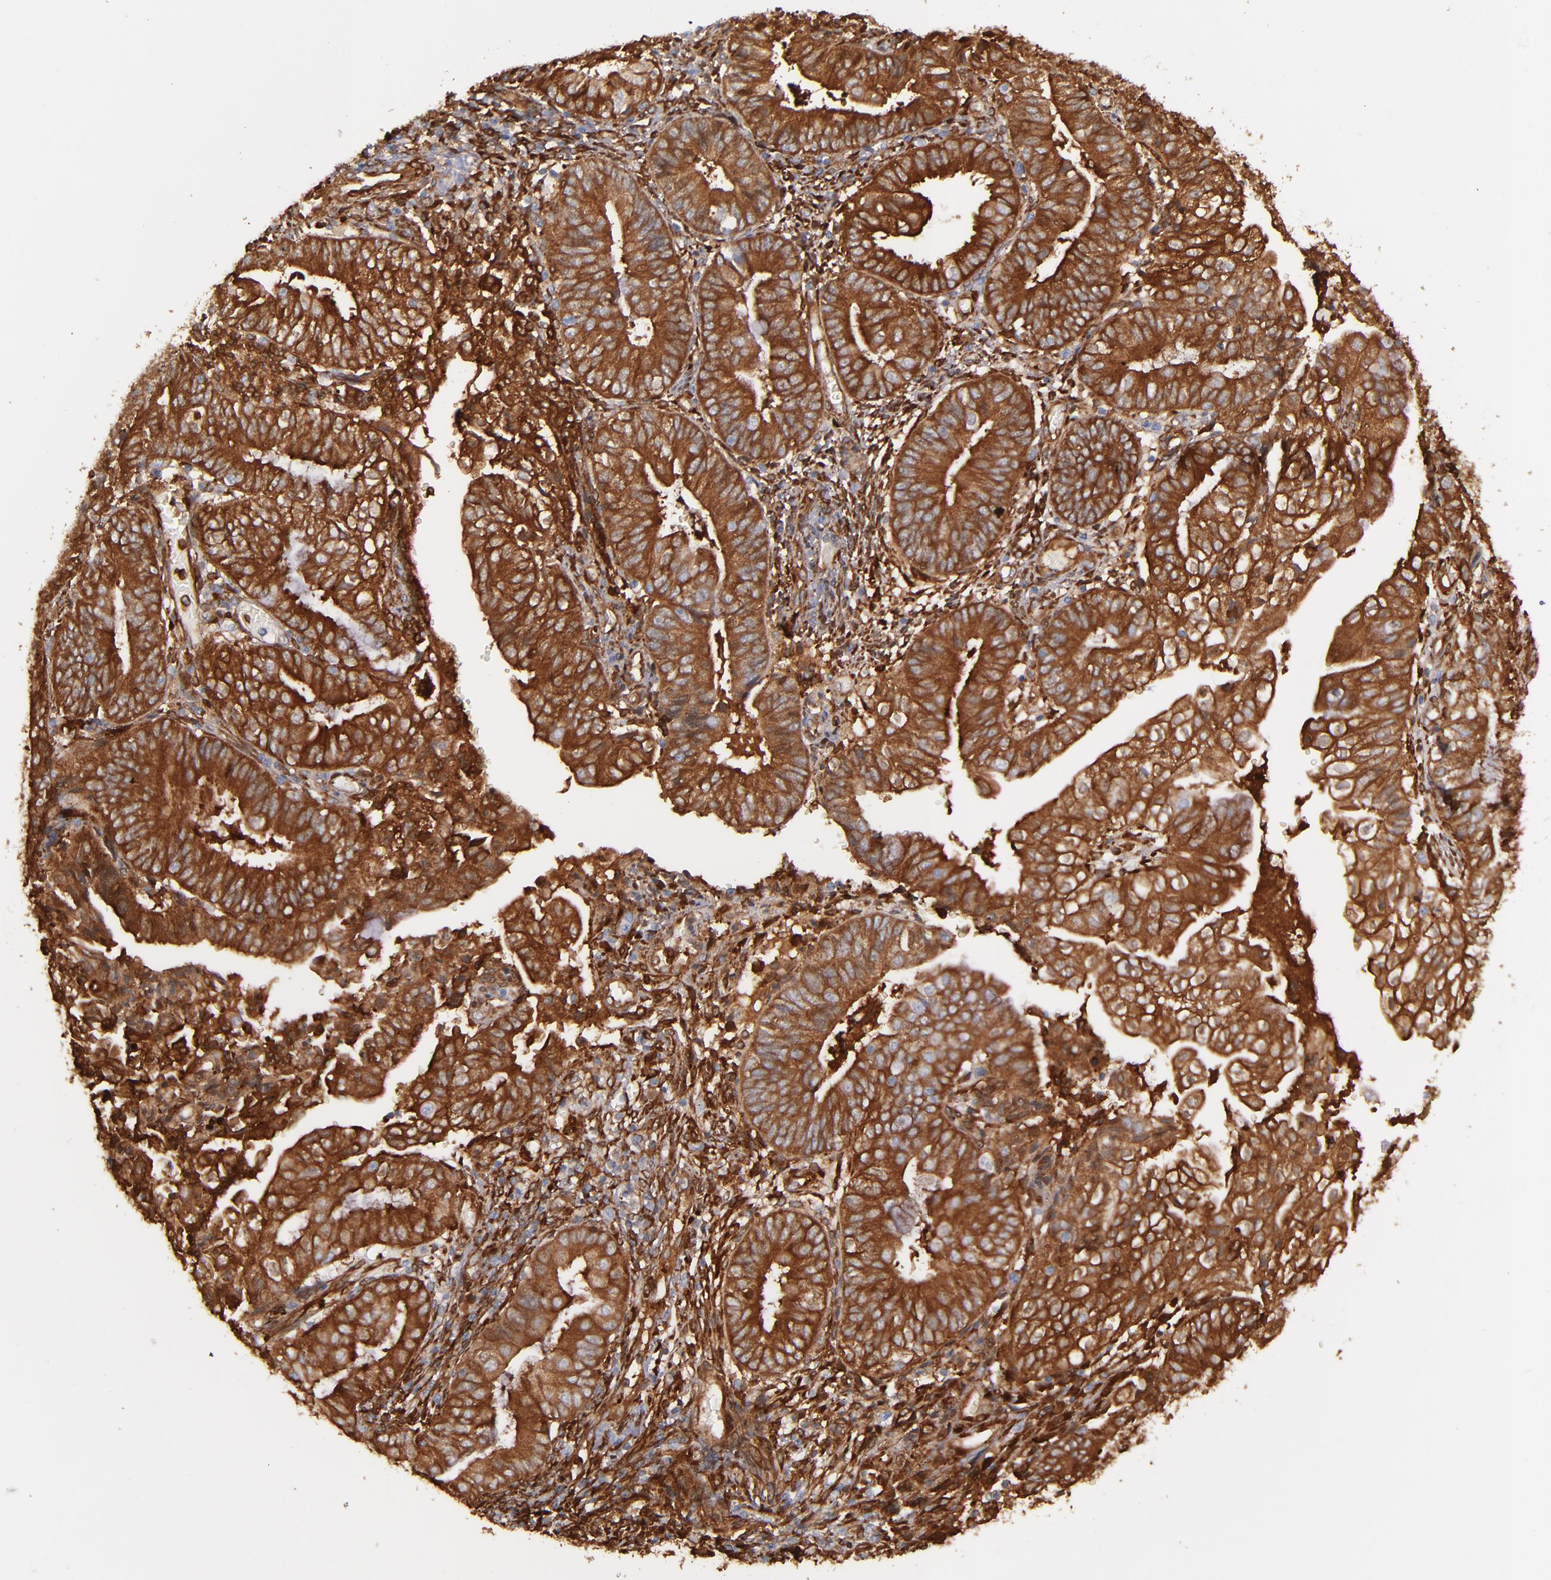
{"staining": {"intensity": "strong", "quantity": ">75%", "location": "cytoplasmic/membranous"}, "tissue": "endometrial cancer", "cell_type": "Tumor cells", "image_type": "cancer", "snomed": [{"axis": "morphology", "description": "Adenocarcinoma, NOS"}, {"axis": "topography", "description": "Endometrium"}], "caption": "Adenocarcinoma (endometrial) stained with DAB (3,3'-diaminobenzidine) immunohistochemistry shows high levels of strong cytoplasmic/membranous staining in about >75% of tumor cells.", "gene": "VCL", "patient": {"sex": "female", "age": 55}}